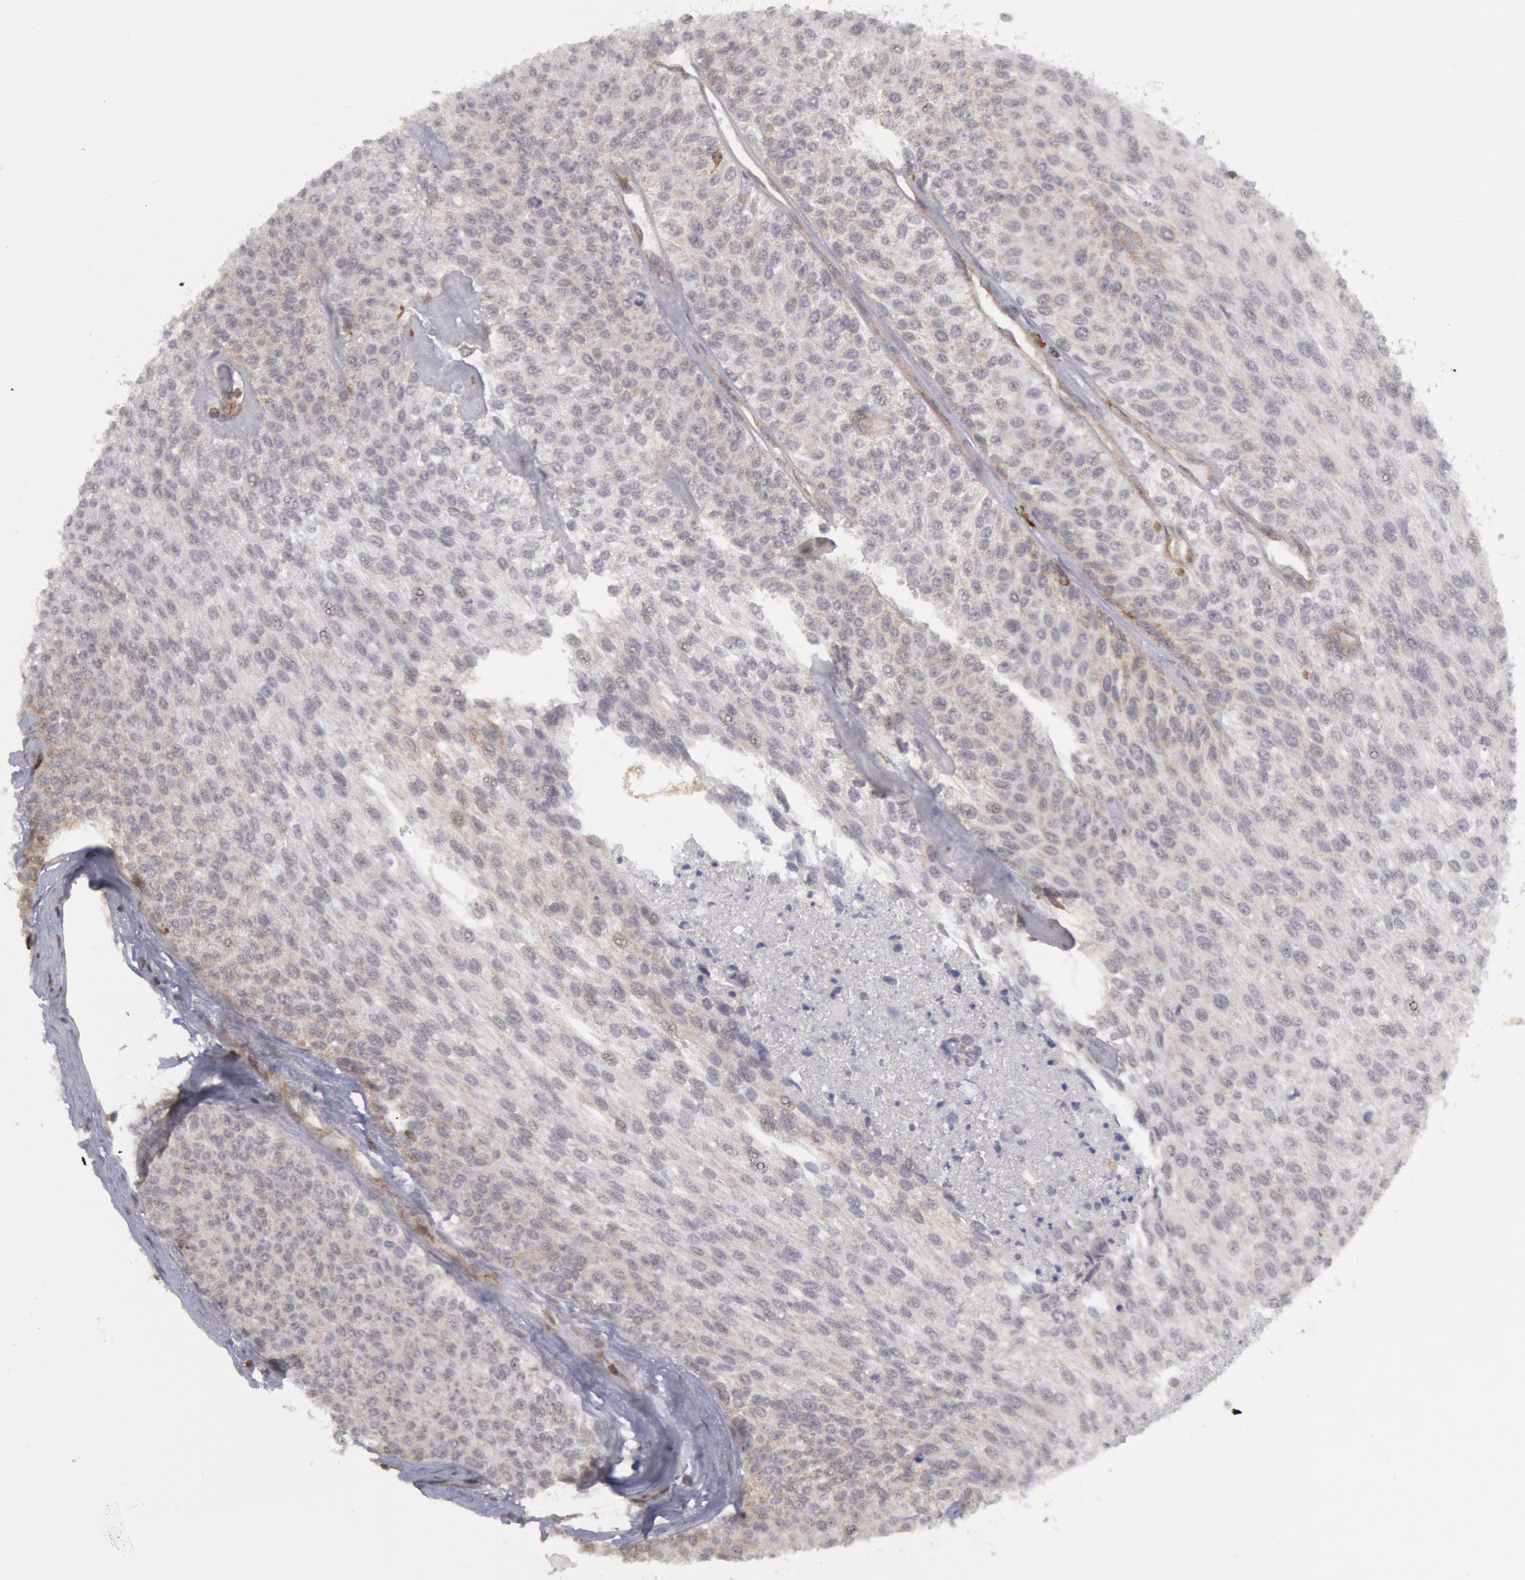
{"staining": {"intensity": "negative", "quantity": "none", "location": "none"}, "tissue": "urothelial cancer", "cell_type": "Tumor cells", "image_type": "cancer", "snomed": [{"axis": "morphology", "description": "Urothelial carcinoma, Low grade"}, {"axis": "topography", "description": "Urinary bladder"}], "caption": "Image shows no significant protein staining in tumor cells of urothelial cancer.", "gene": "TAP2", "patient": {"sex": "female", "age": 73}}